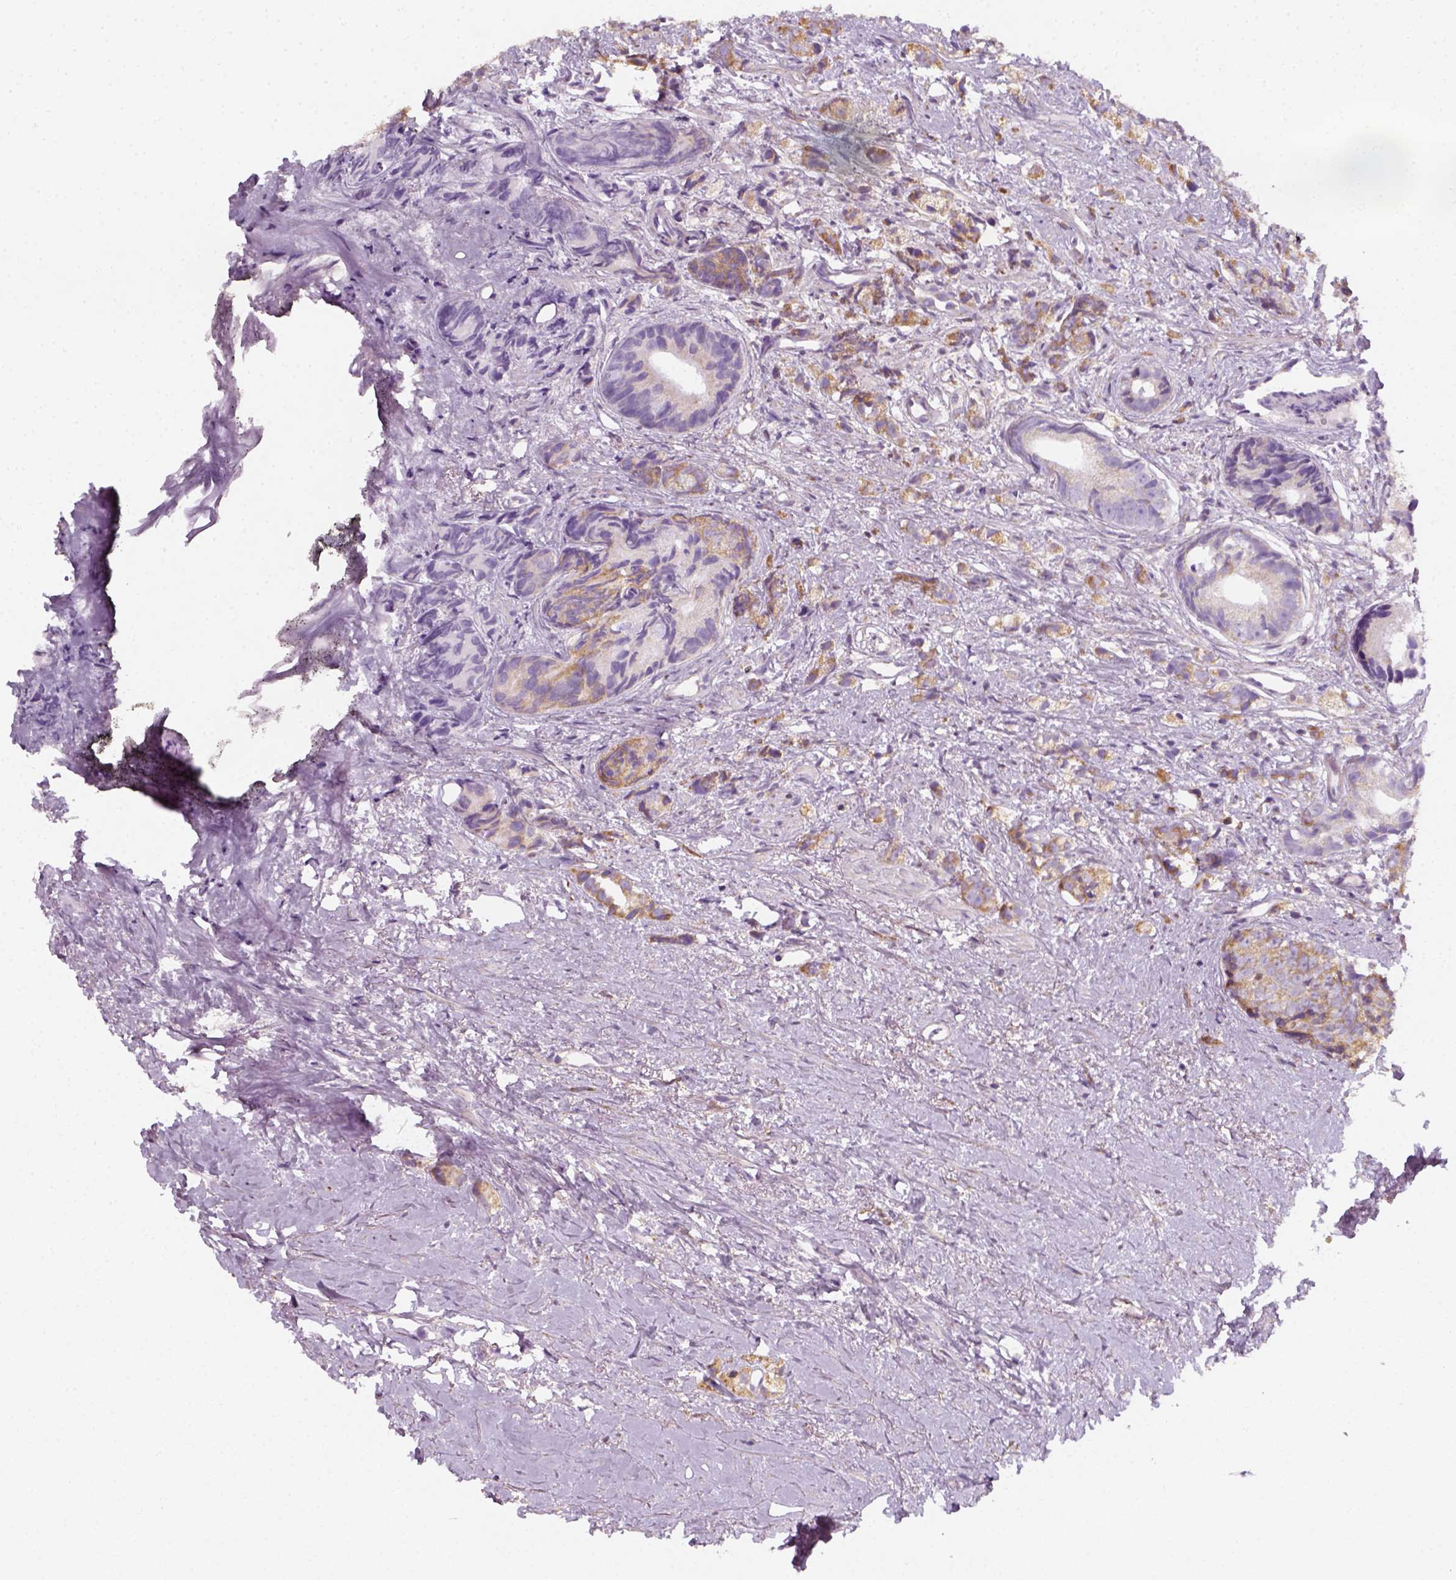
{"staining": {"intensity": "weak", "quantity": "25%-75%", "location": "cytoplasmic/membranous"}, "tissue": "prostate cancer", "cell_type": "Tumor cells", "image_type": "cancer", "snomed": [{"axis": "morphology", "description": "Adenocarcinoma, High grade"}, {"axis": "topography", "description": "Prostate"}], "caption": "The micrograph shows staining of prostate cancer, revealing weak cytoplasmic/membranous protein expression (brown color) within tumor cells. Nuclei are stained in blue.", "gene": "AWAT2", "patient": {"sex": "male", "age": 81}}